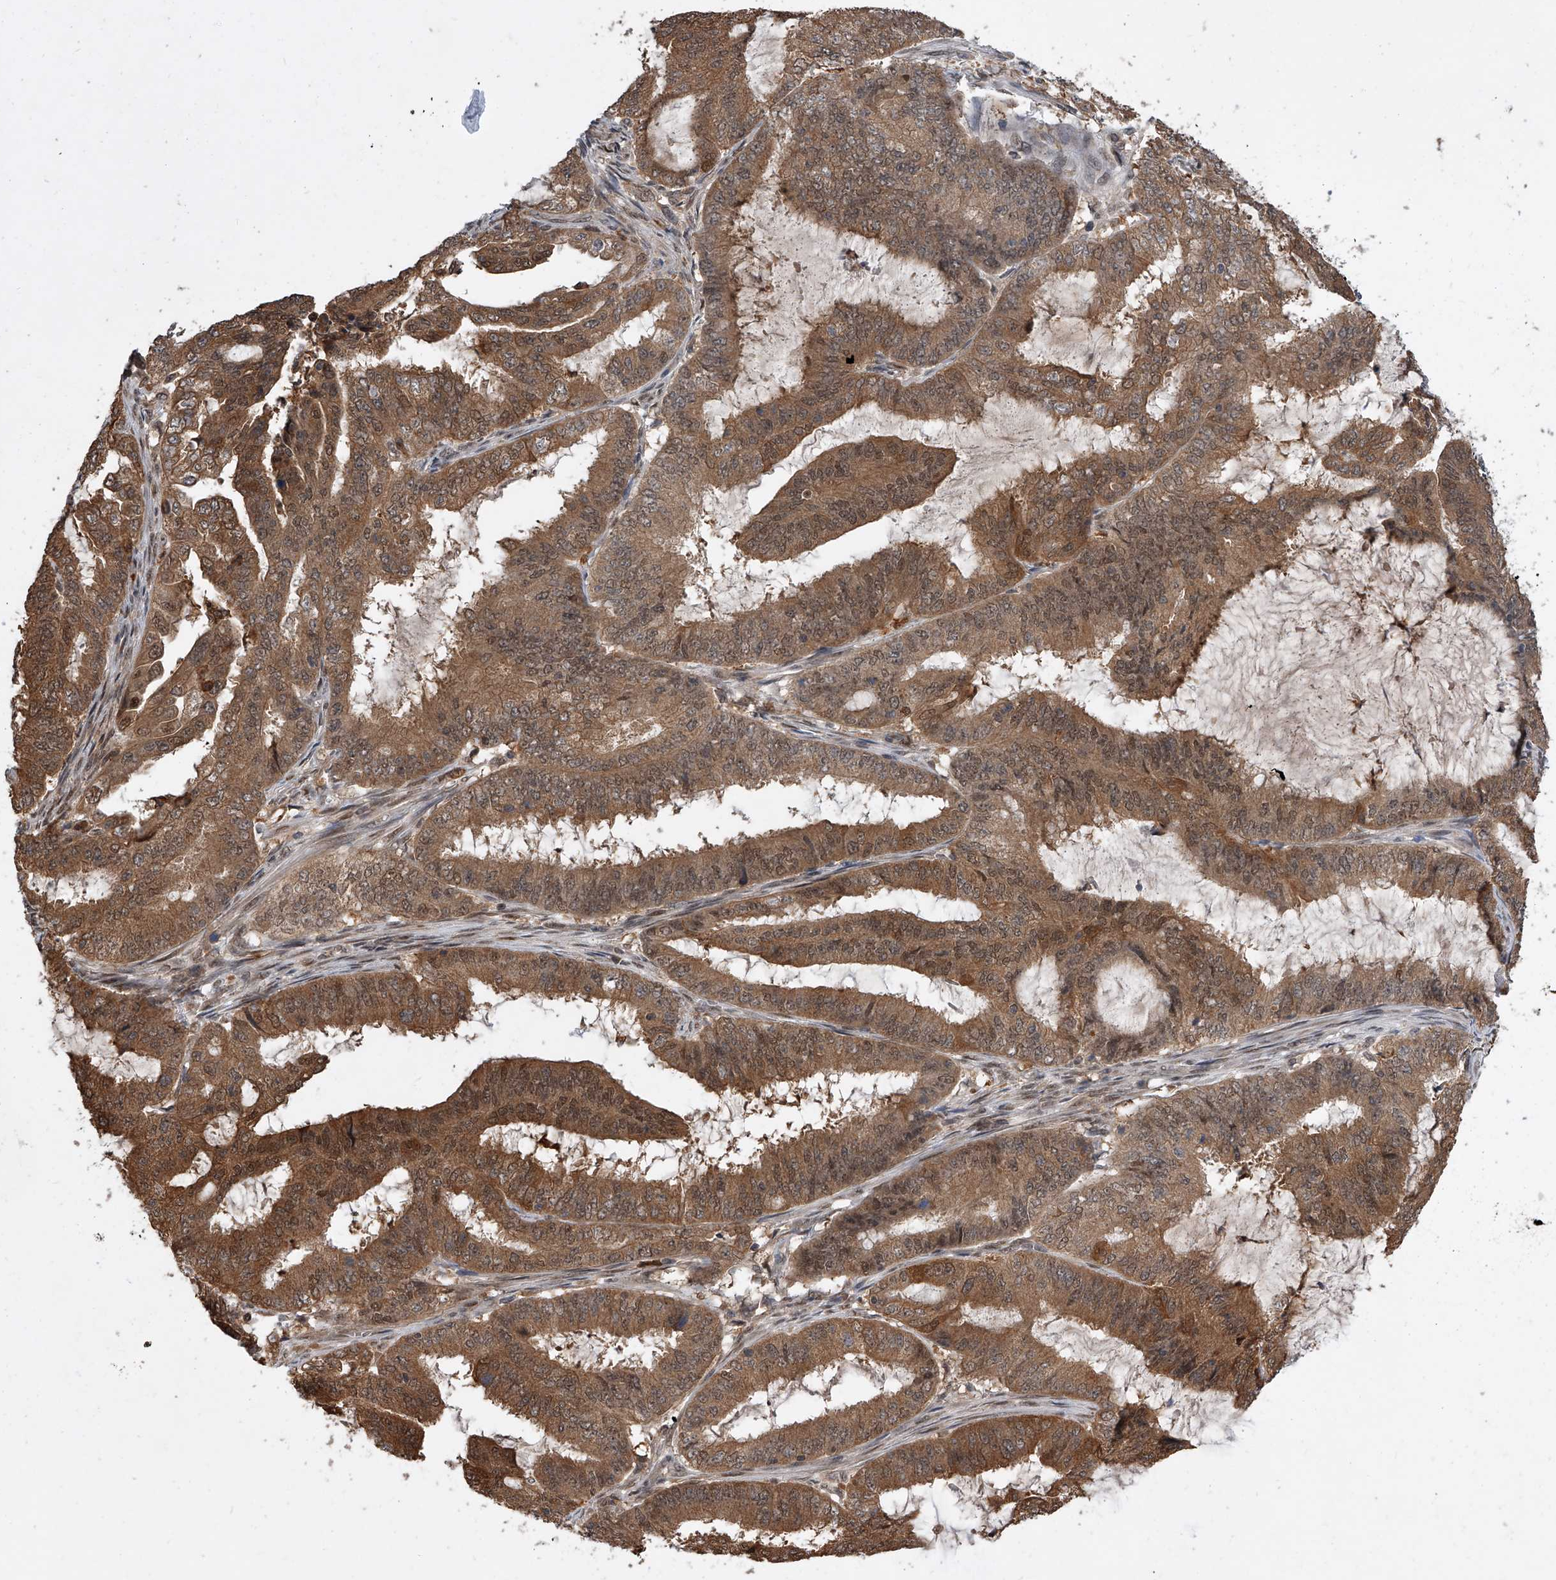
{"staining": {"intensity": "moderate", "quantity": ">75%", "location": "cytoplasmic/membranous,nuclear"}, "tissue": "endometrial cancer", "cell_type": "Tumor cells", "image_type": "cancer", "snomed": [{"axis": "morphology", "description": "Adenocarcinoma, NOS"}, {"axis": "topography", "description": "Endometrium"}], "caption": "Immunohistochemistry of endometrial cancer shows medium levels of moderate cytoplasmic/membranous and nuclear expression in approximately >75% of tumor cells.", "gene": "BHLHE23", "patient": {"sex": "female", "age": 51}}